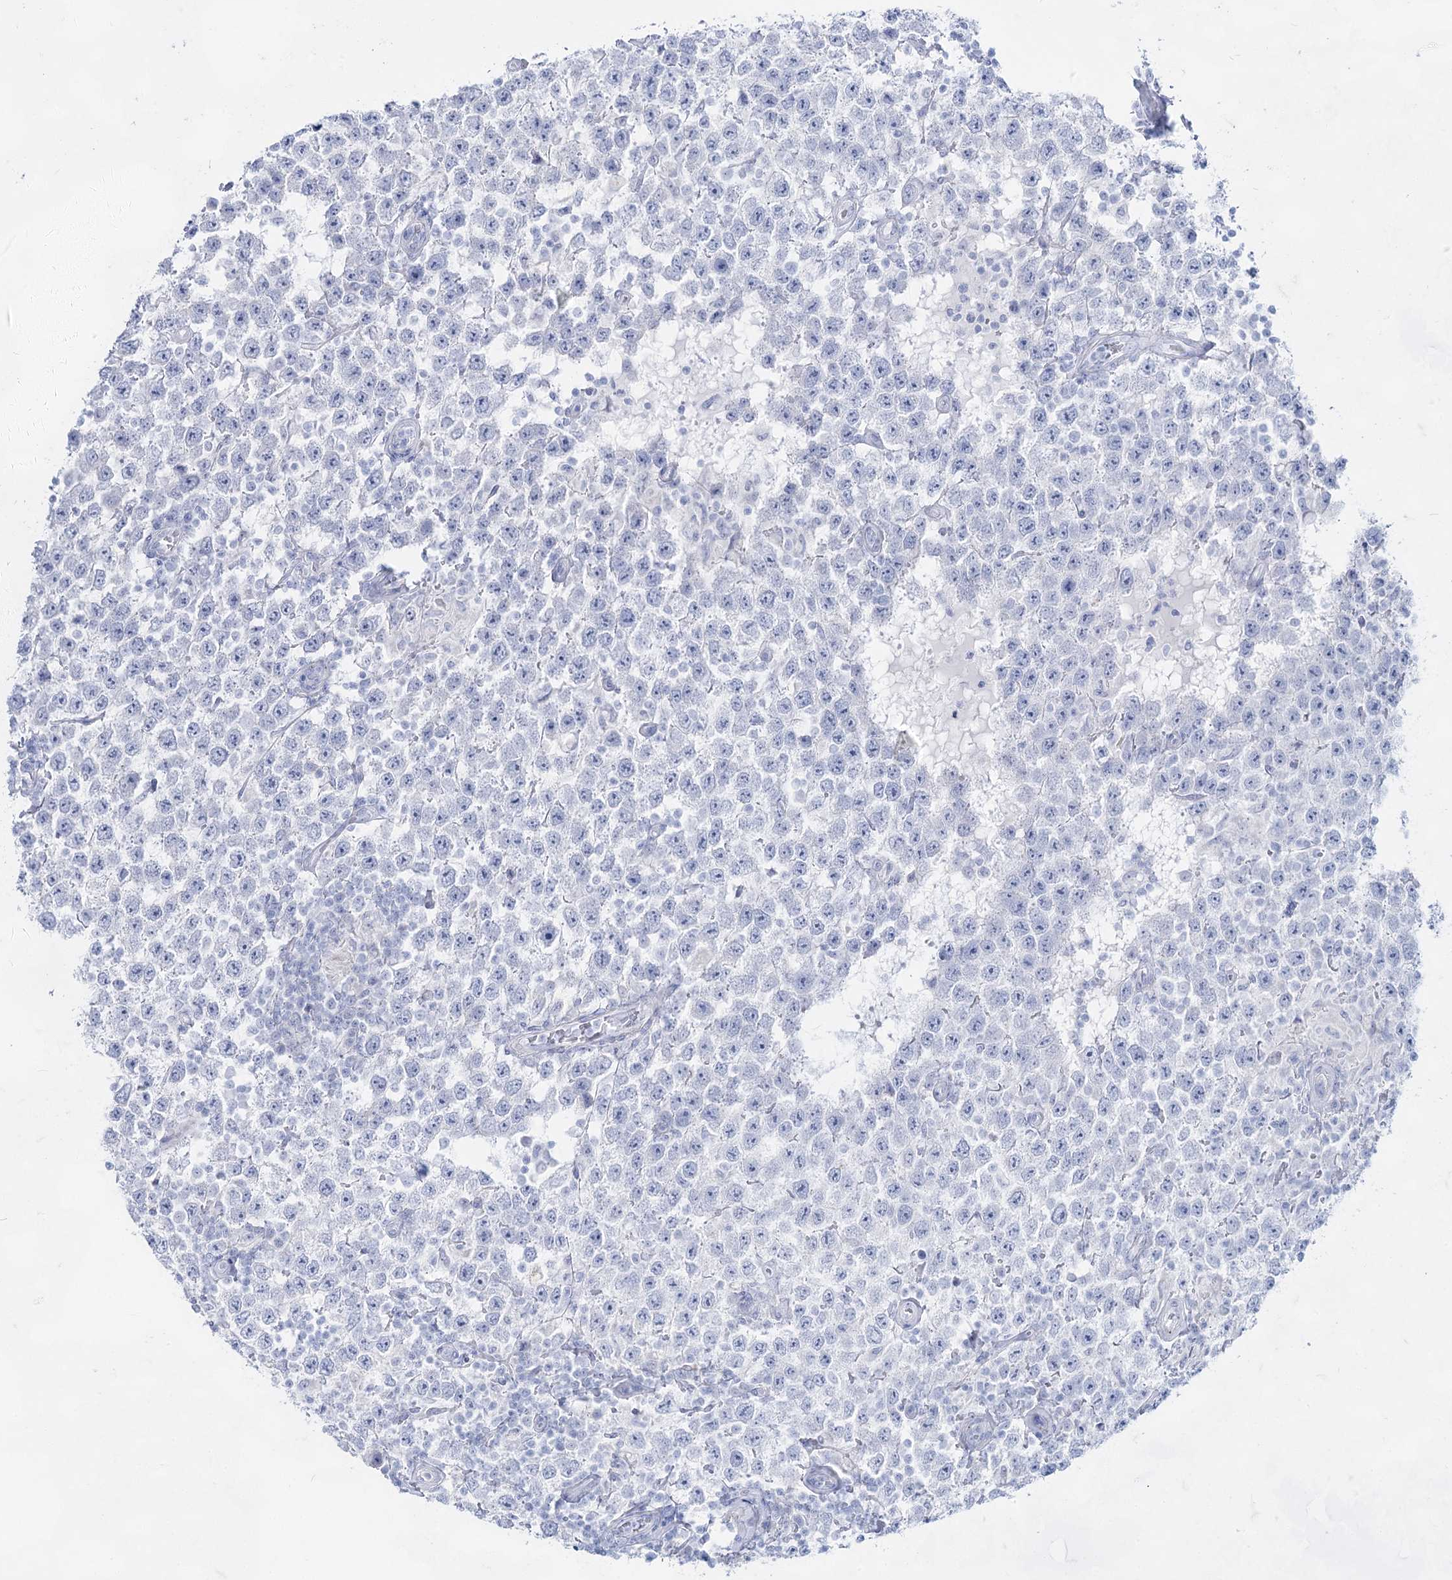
{"staining": {"intensity": "negative", "quantity": "none", "location": "none"}, "tissue": "testis cancer", "cell_type": "Tumor cells", "image_type": "cancer", "snomed": [{"axis": "morphology", "description": "Normal tissue, NOS"}, {"axis": "morphology", "description": "Urothelial carcinoma, High grade"}, {"axis": "morphology", "description": "Seminoma, NOS"}, {"axis": "morphology", "description": "Carcinoma, Embryonal, NOS"}, {"axis": "topography", "description": "Urinary bladder"}, {"axis": "topography", "description": "Testis"}], "caption": "This is a histopathology image of immunohistochemistry (IHC) staining of testis cancer, which shows no expression in tumor cells.", "gene": "ACRV1", "patient": {"sex": "male", "age": 41}}